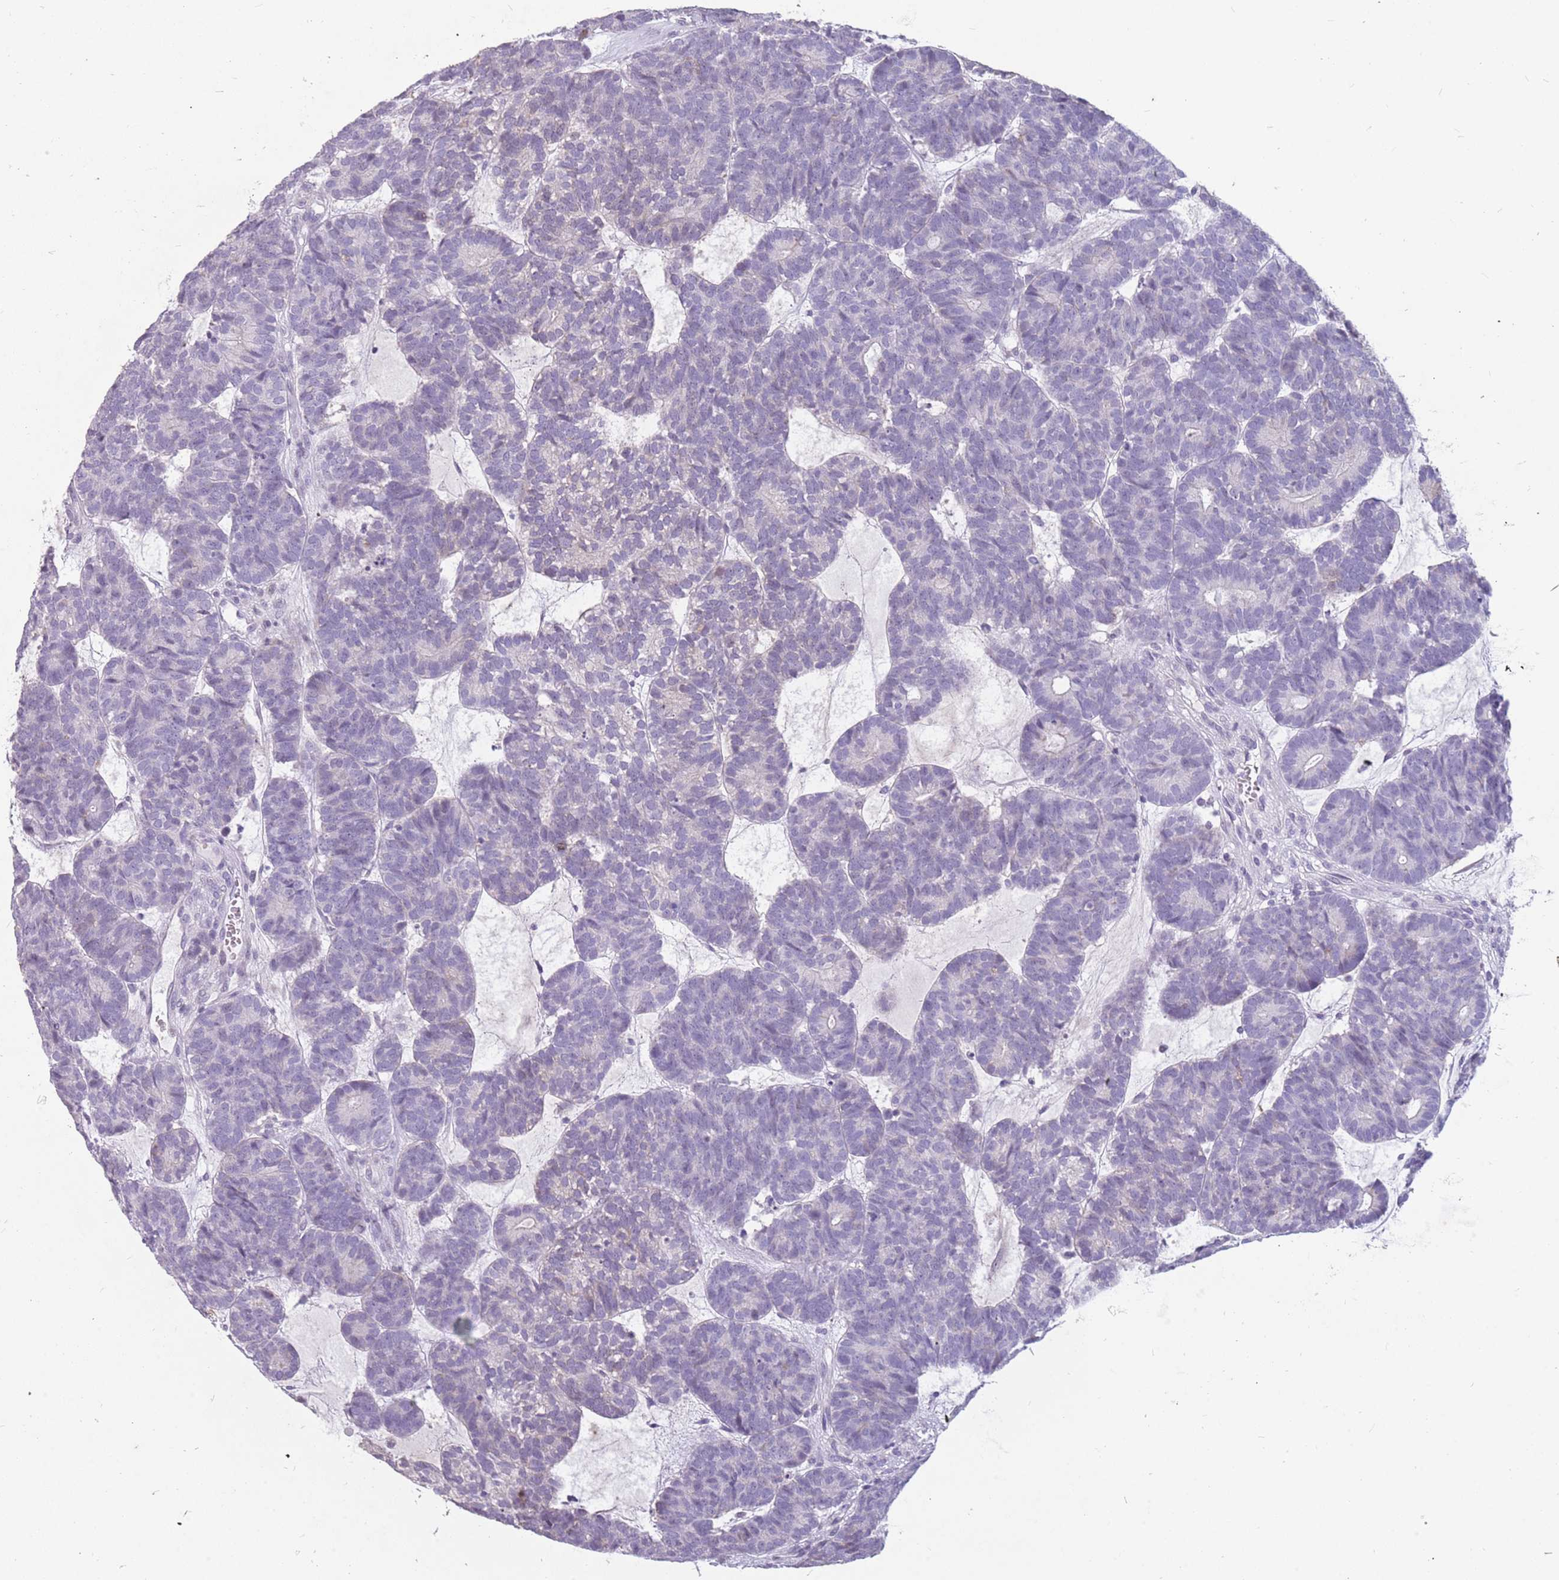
{"staining": {"intensity": "negative", "quantity": "none", "location": "none"}, "tissue": "head and neck cancer", "cell_type": "Tumor cells", "image_type": "cancer", "snomed": [{"axis": "morphology", "description": "Adenocarcinoma, NOS"}, {"axis": "topography", "description": "Head-Neck"}], "caption": "Immunohistochemistry (IHC) of head and neck cancer exhibits no positivity in tumor cells. (Stains: DAB (3,3'-diaminobenzidine) immunohistochemistry with hematoxylin counter stain, Microscopy: brightfield microscopy at high magnification).", "gene": "NEK6", "patient": {"sex": "female", "age": 81}}